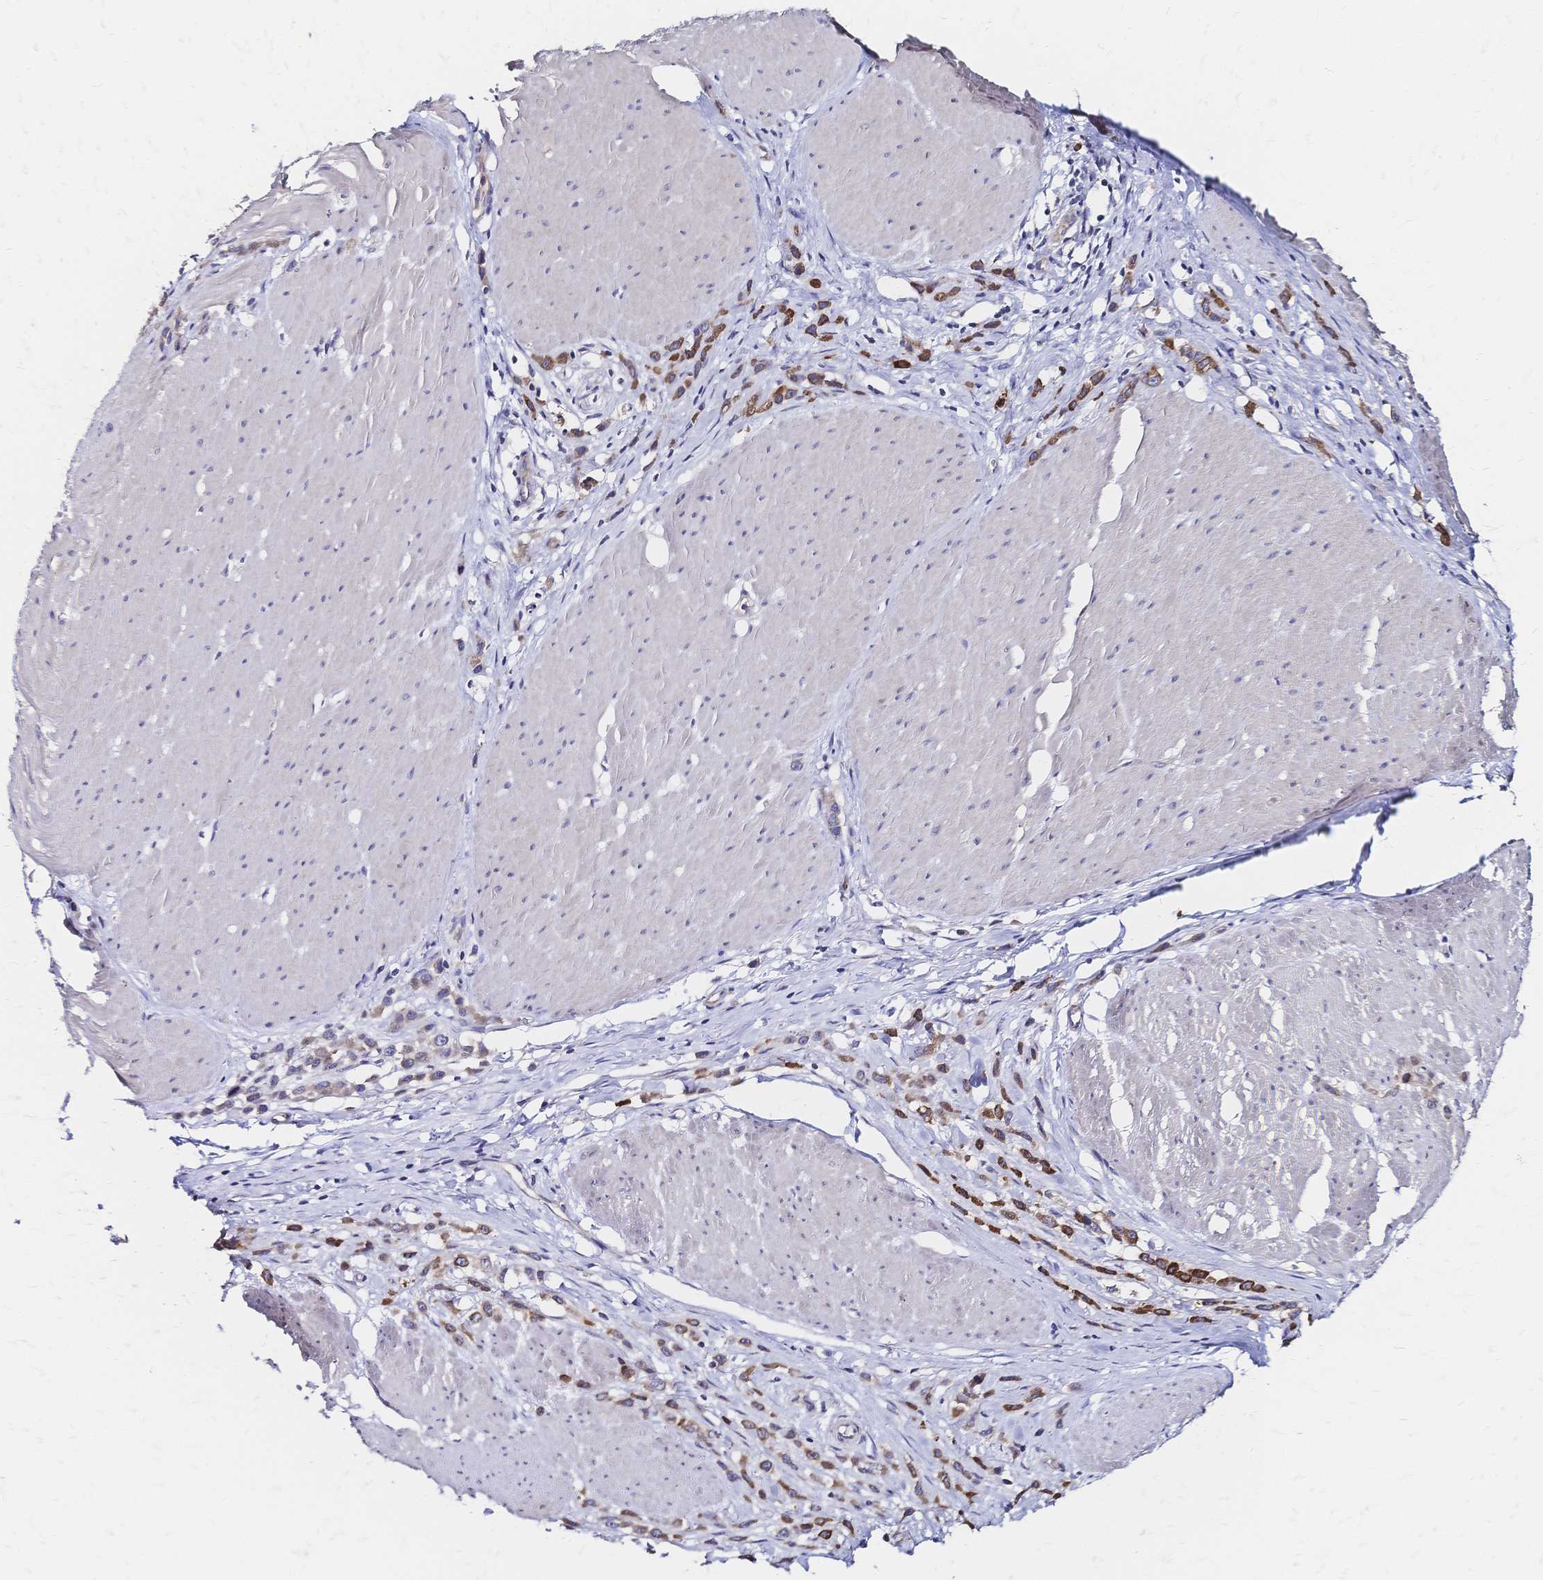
{"staining": {"intensity": "strong", "quantity": ">75%", "location": "cytoplasmic/membranous"}, "tissue": "stomach cancer", "cell_type": "Tumor cells", "image_type": "cancer", "snomed": [{"axis": "morphology", "description": "Adenocarcinoma, NOS"}, {"axis": "topography", "description": "Stomach"}], "caption": "Stomach adenocarcinoma stained with a protein marker demonstrates strong staining in tumor cells.", "gene": "SLC5A1", "patient": {"sex": "male", "age": 47}}